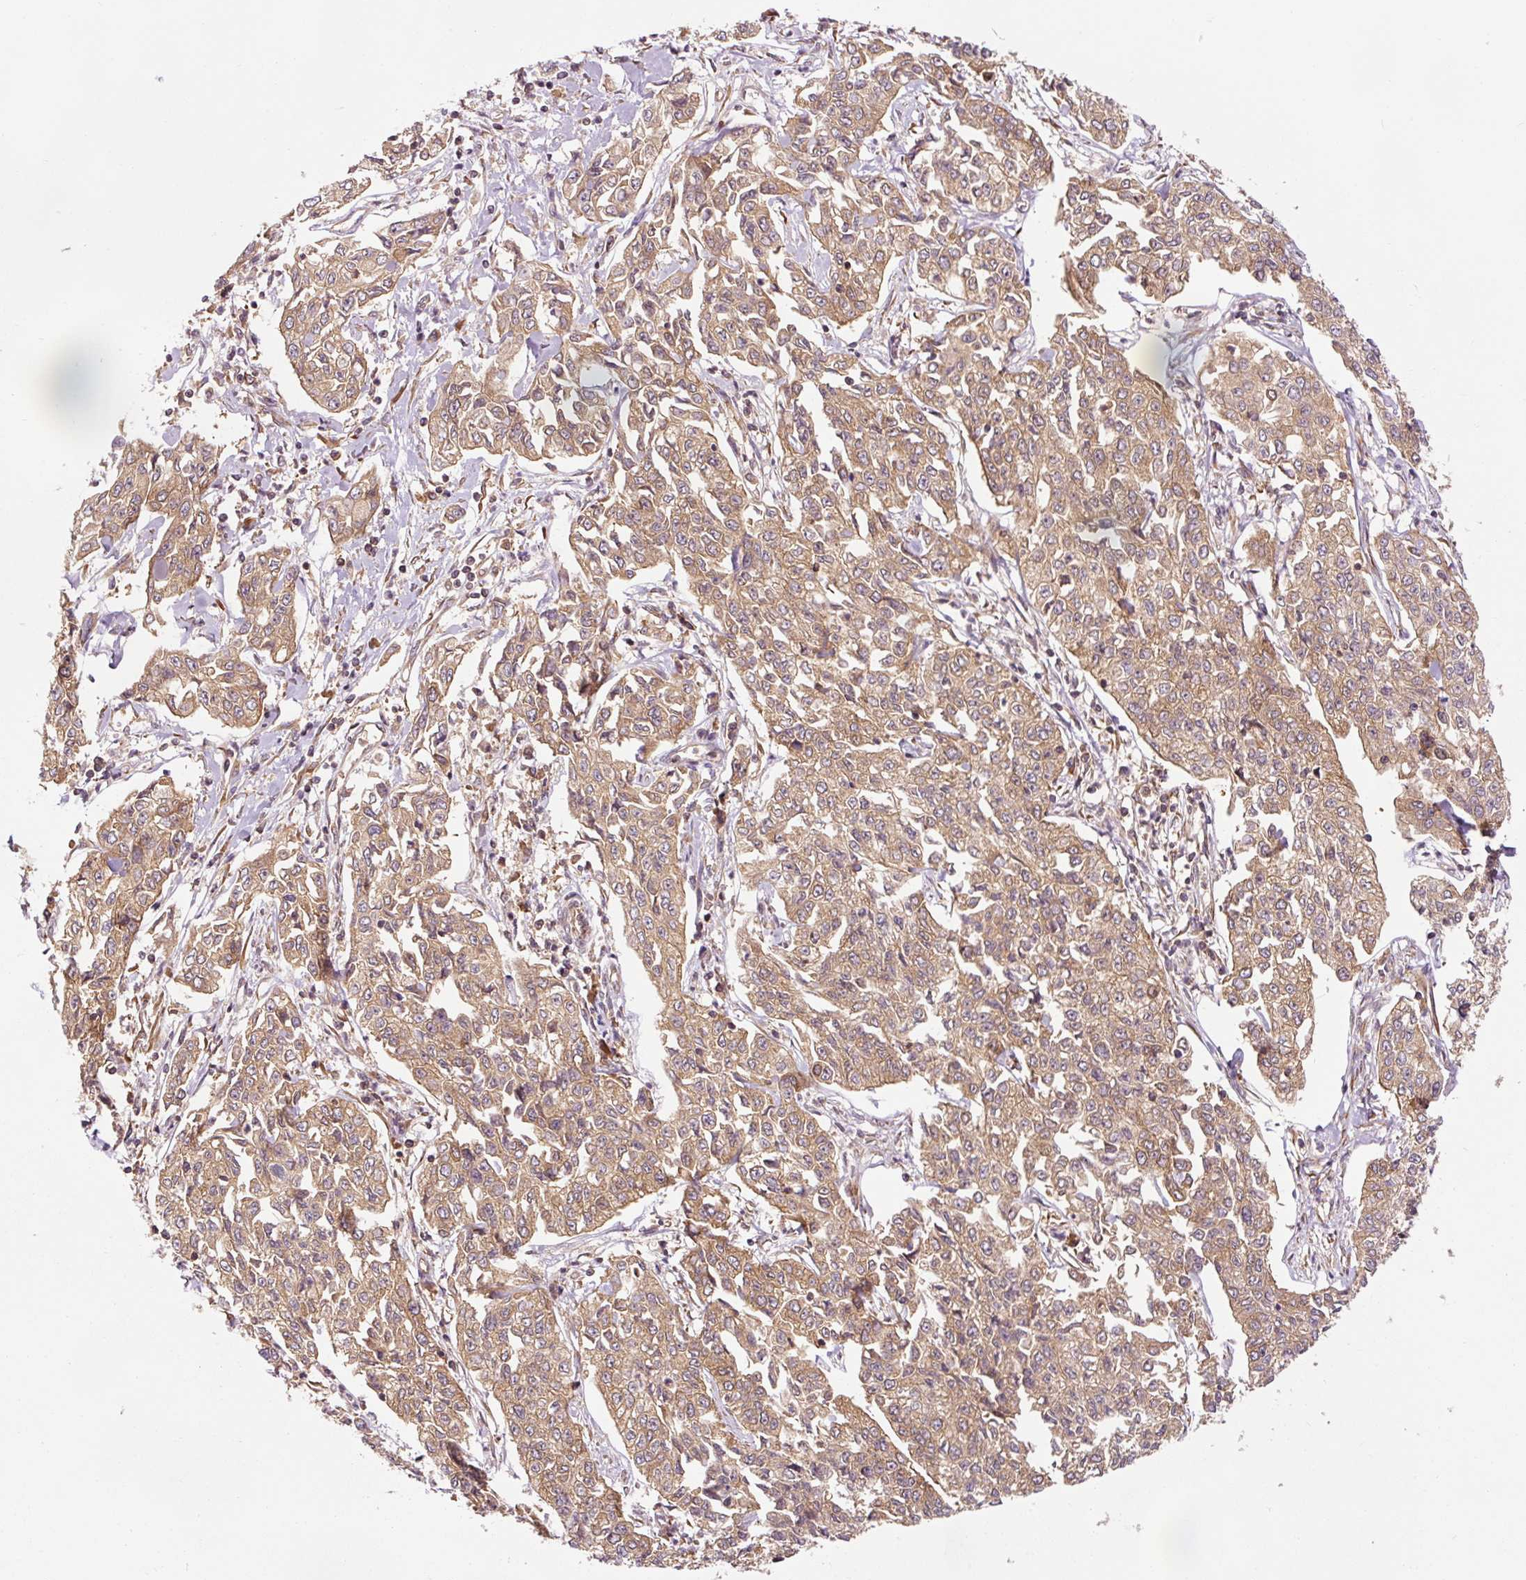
{"staining": {"intensity": "weak", "quantity": "25%-75%", "location": "cytoplasmic/membranous"}, "tissue": "cervical cancer", "cell_type": "Tumor cells", "image_type": "cancer", "snomed": [{"axis": "morphology", "description": "Squamous cell carcinoma, NOS"}, {"axis": "topography", "description": "Cervix"}], "caption": "Cervical cancer (squamous cell carcinoma) stained with a brown dye demonstrates weak cytoplasmic/membranous positive positivity in about 25%-75% of tumor cells.", "gene": "PDAP1", "patient": {"sex": "female", "age": 35}}